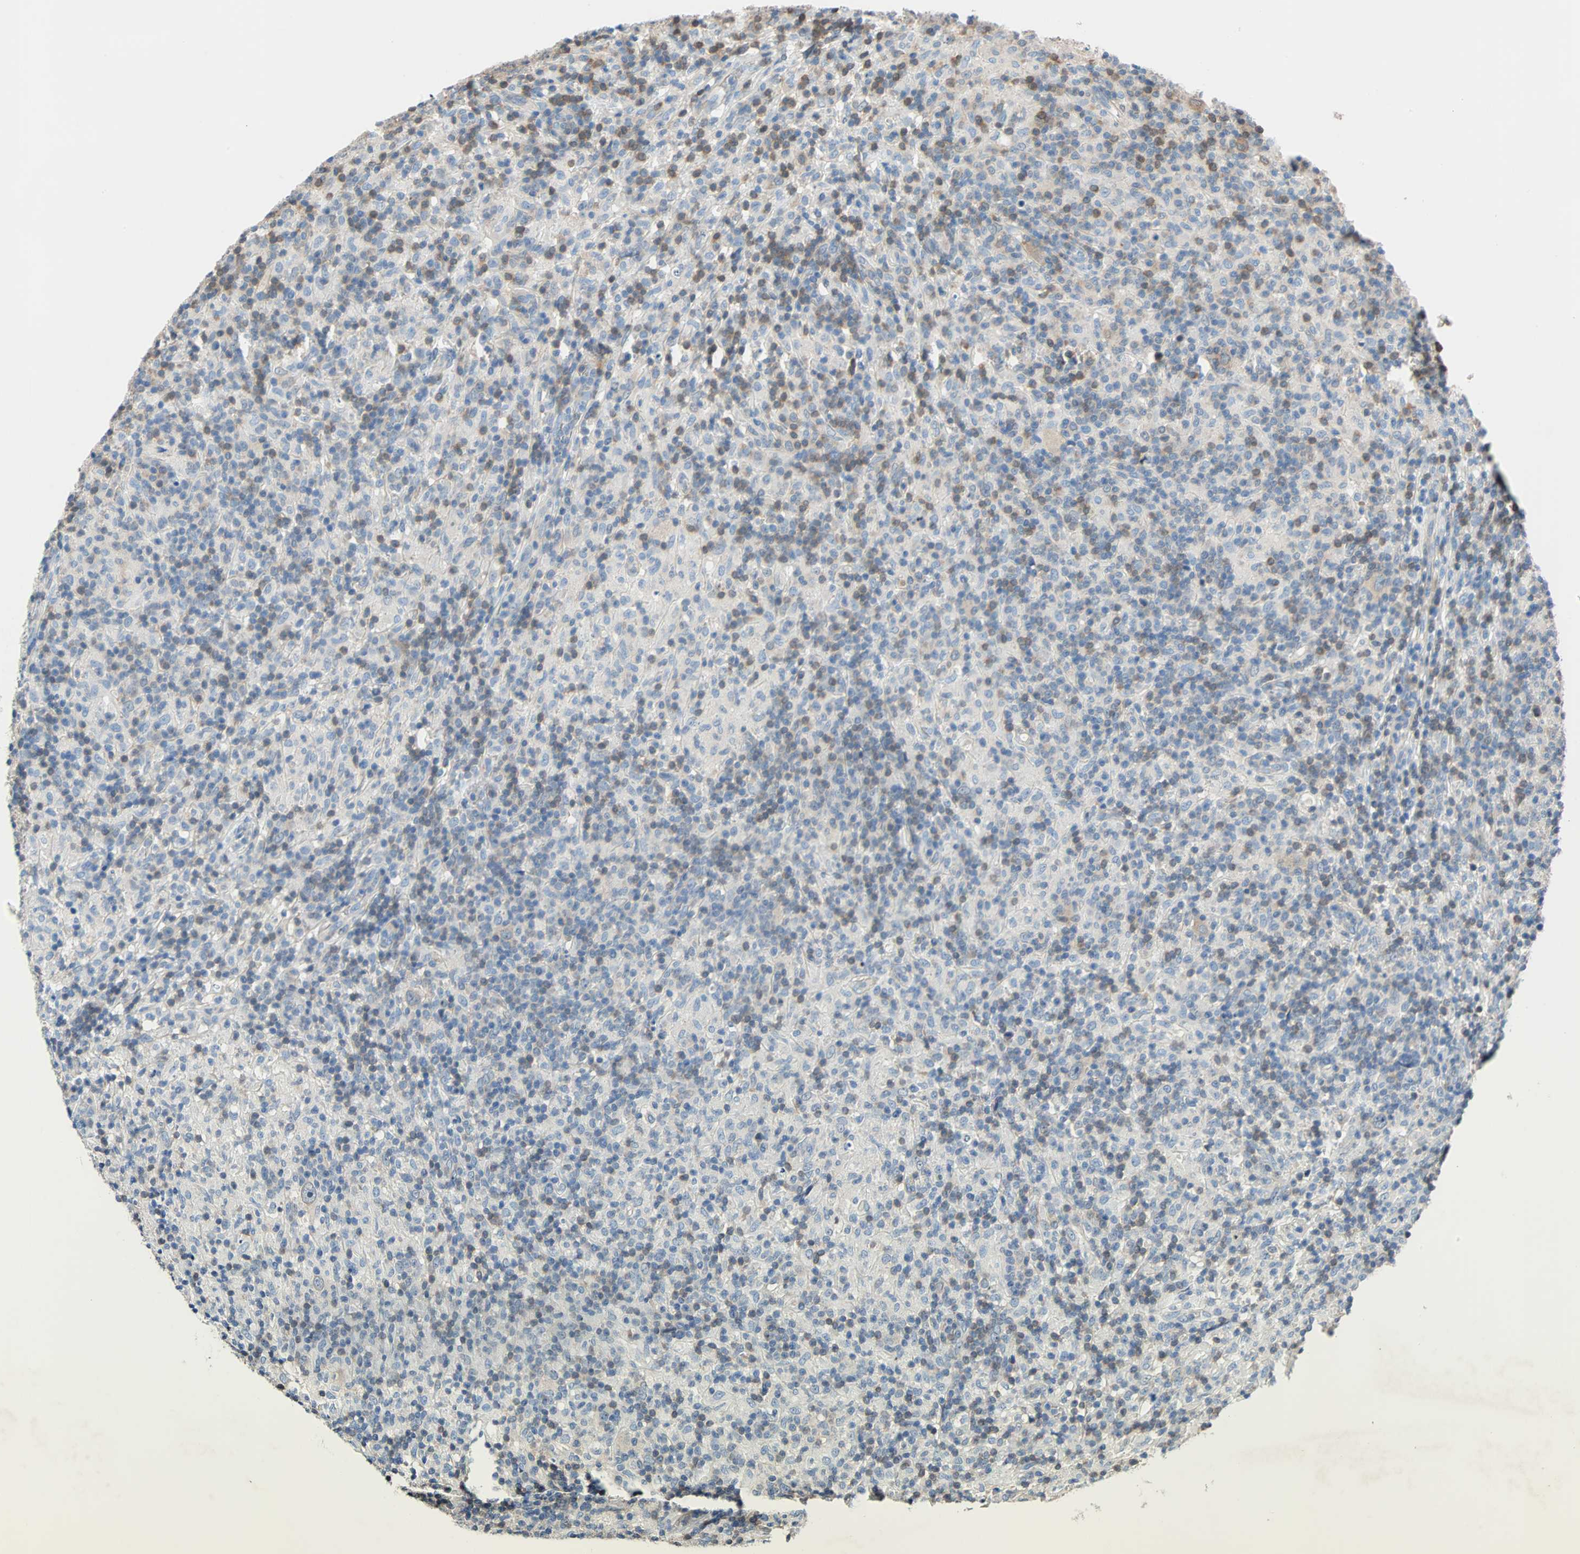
{"staining": {"intensity": "weak", "quantity": ">75%", "location": "cytoplasmic/membranous"}, "tissue": "lymphoma", "cell_type": "Tumor cells", "image_type": "cancer", "snomed": [{"axis": "morphology", "description": "Hodgkin's disease, NOS"}, {"axis": "topography", "description": "Lymph node"}], "caption": "A micrograph showing weak cytoplasmic/membranous staining in approximately >75% of tumor cells in Hodgkin's disease, as visualized by brown immunohistochemical staining.", "gene": "TNFRSF12A", "patient": {"sex": "male", "age": 70}}